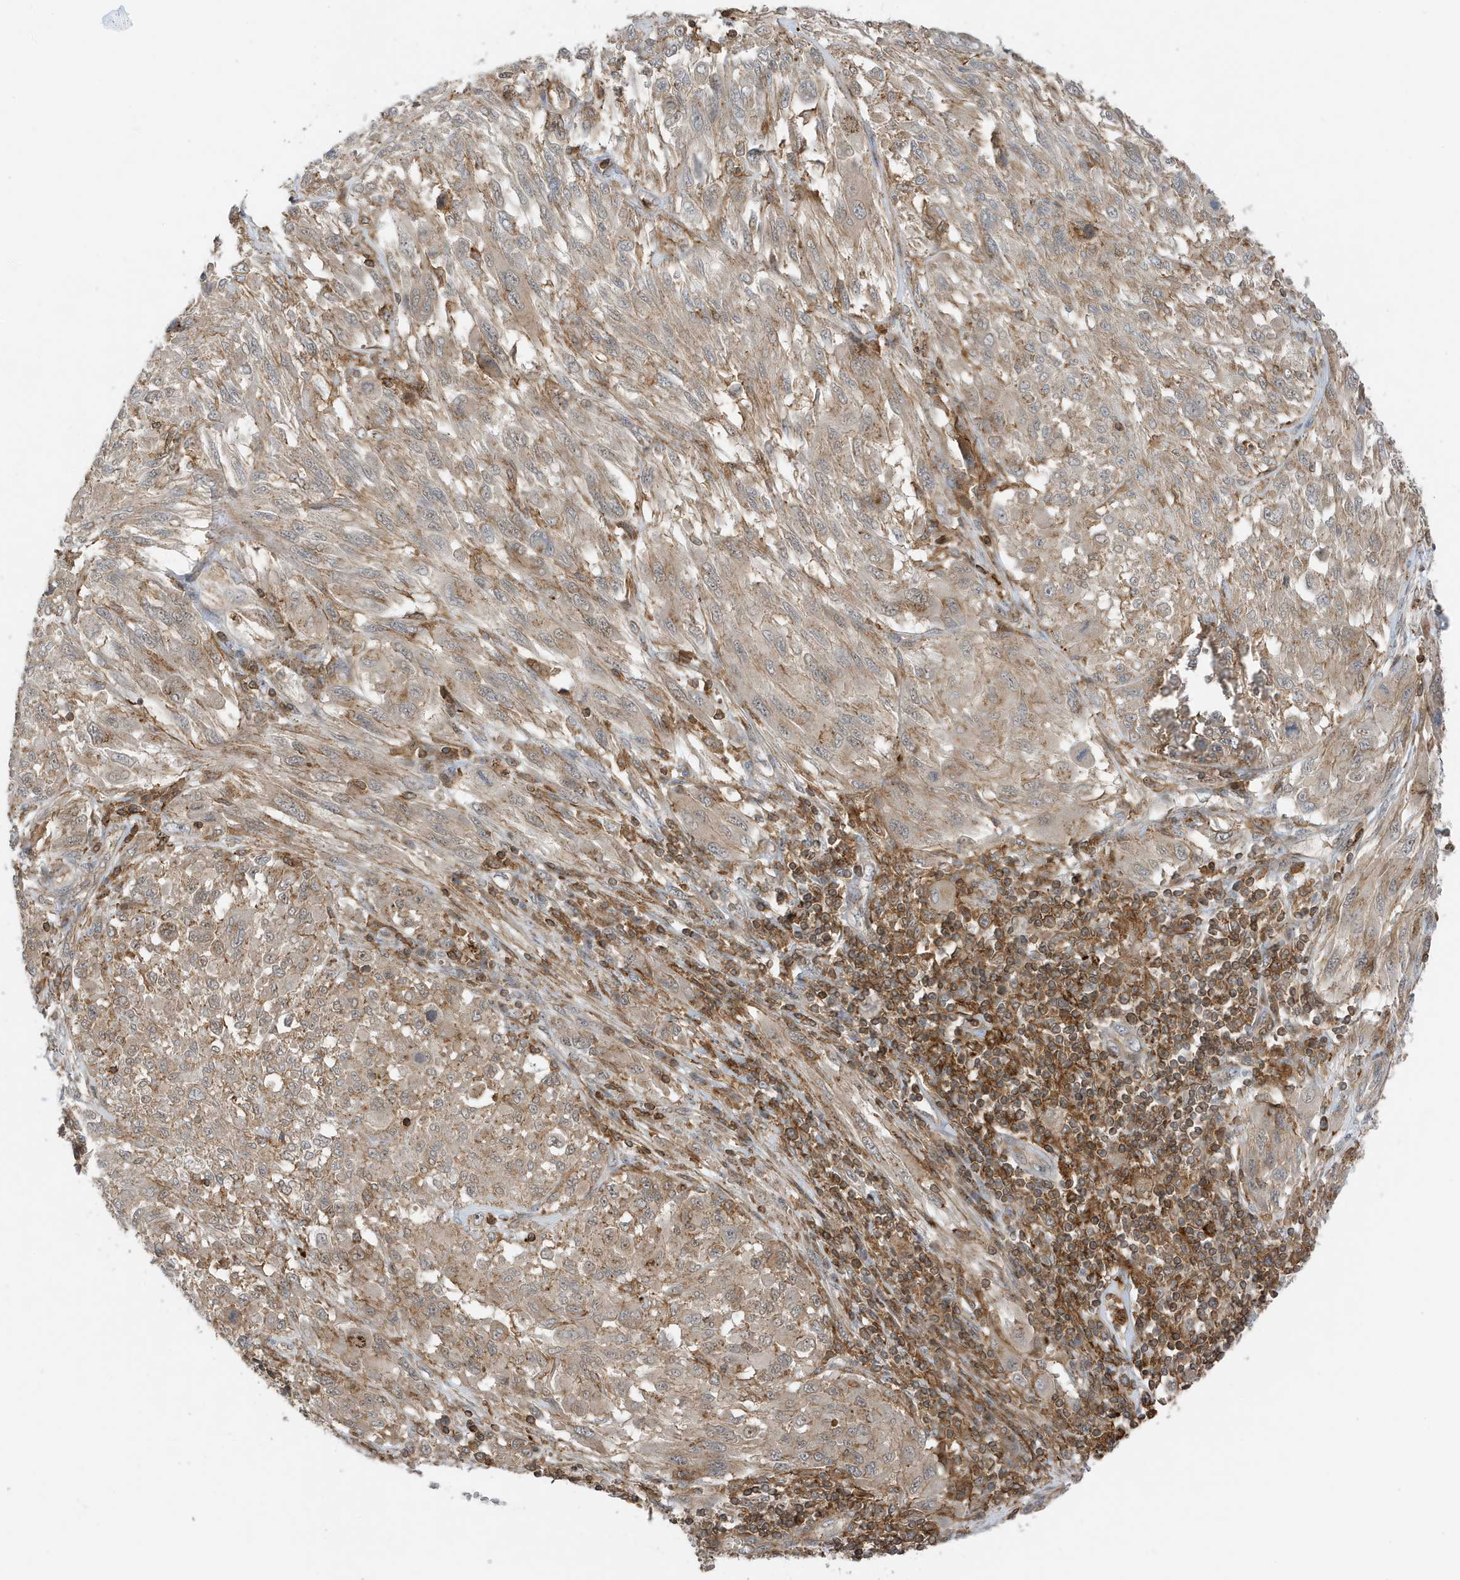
{"staining": {"intensity": "weak", "quantity": ">75%", "location": "cytoplasmic/membranous"}, "tissue": "melanoma", "cell_type": "Tumor cells", "image_type": "cancer", "snomed": [{"axis": "morphology", "description": "Malignant melanoma, NOS"}, {"axis": "topography", "description": "Skin"}], "caption": "Malignant melanoma stained with immunohistochemistry (IHC) exhibits weak cytoplasmic/membranous expression in about >75% of tumor cells.", "gene": "TATDN3", "patient": {"sex": "female", "age": 91}}